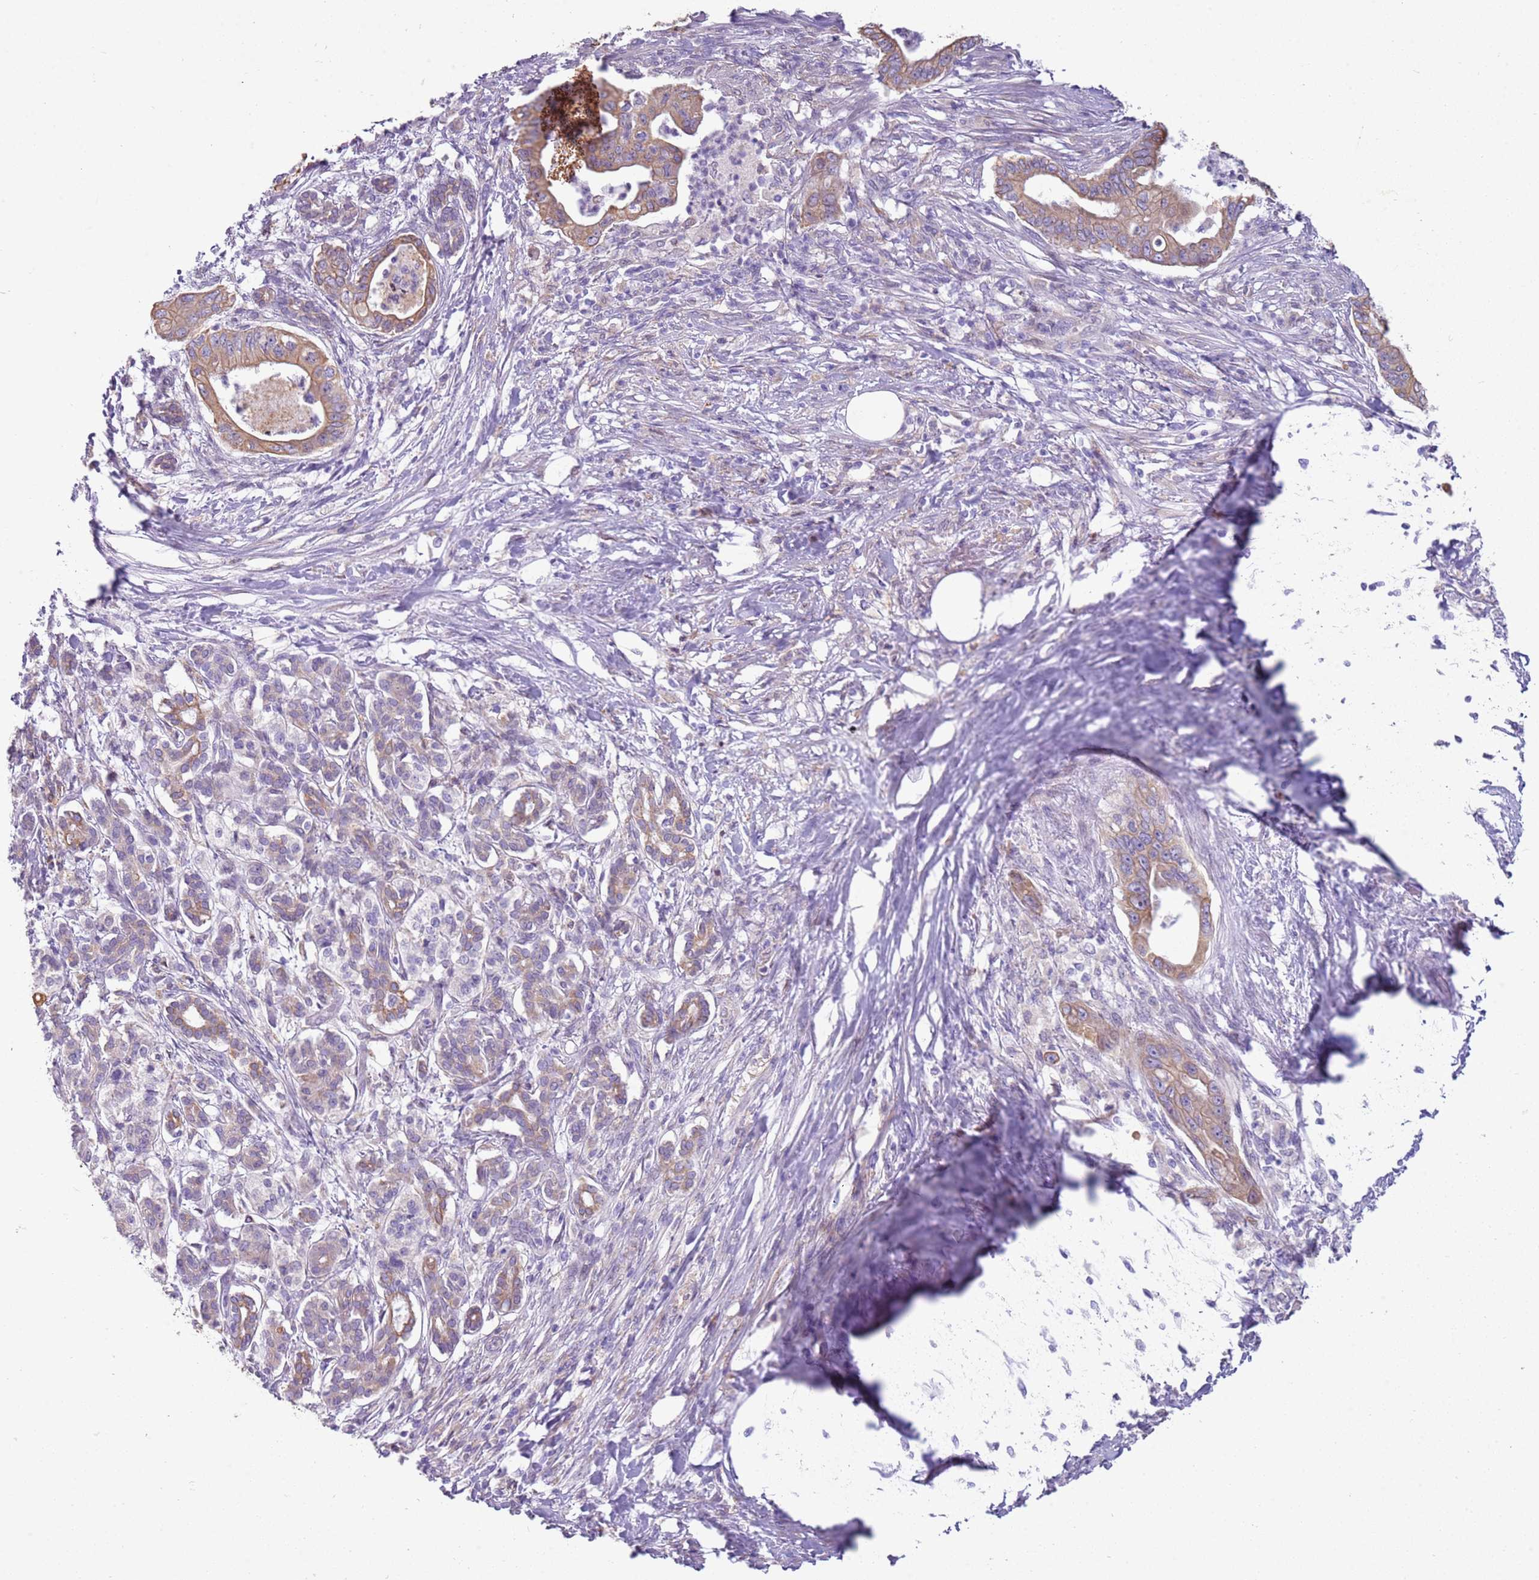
{"staining": {"intensity": "moderate", "quantity": "25%-75%", "location": "cytoplasmic/membranous"}, "tissue": "pancreatic cancer", "cell_type": "Tumor cells", "image_type": "cancer", "snomed": [{"axis": "morphology", "description": "Adenocarcinoma, NOS"}, {"axis": "topography", "description": "Pancreas"}], "caption": "Immunohistochemistry (IHC) (DAB) staining of human pancreatic adenocarcinoma reveals moderate cytoplasmic/membranous protein positivity in about 25%-75% of tumor cells. The staining was performed using DAB (3,3'-diaminobenzidine) to visualize the protein expression in brown, while the nuclei were stained in blue with hematoxylin (Magnification: 20x).", "gene": "OAF", "patient": {"sex": "male", "age": 58}}